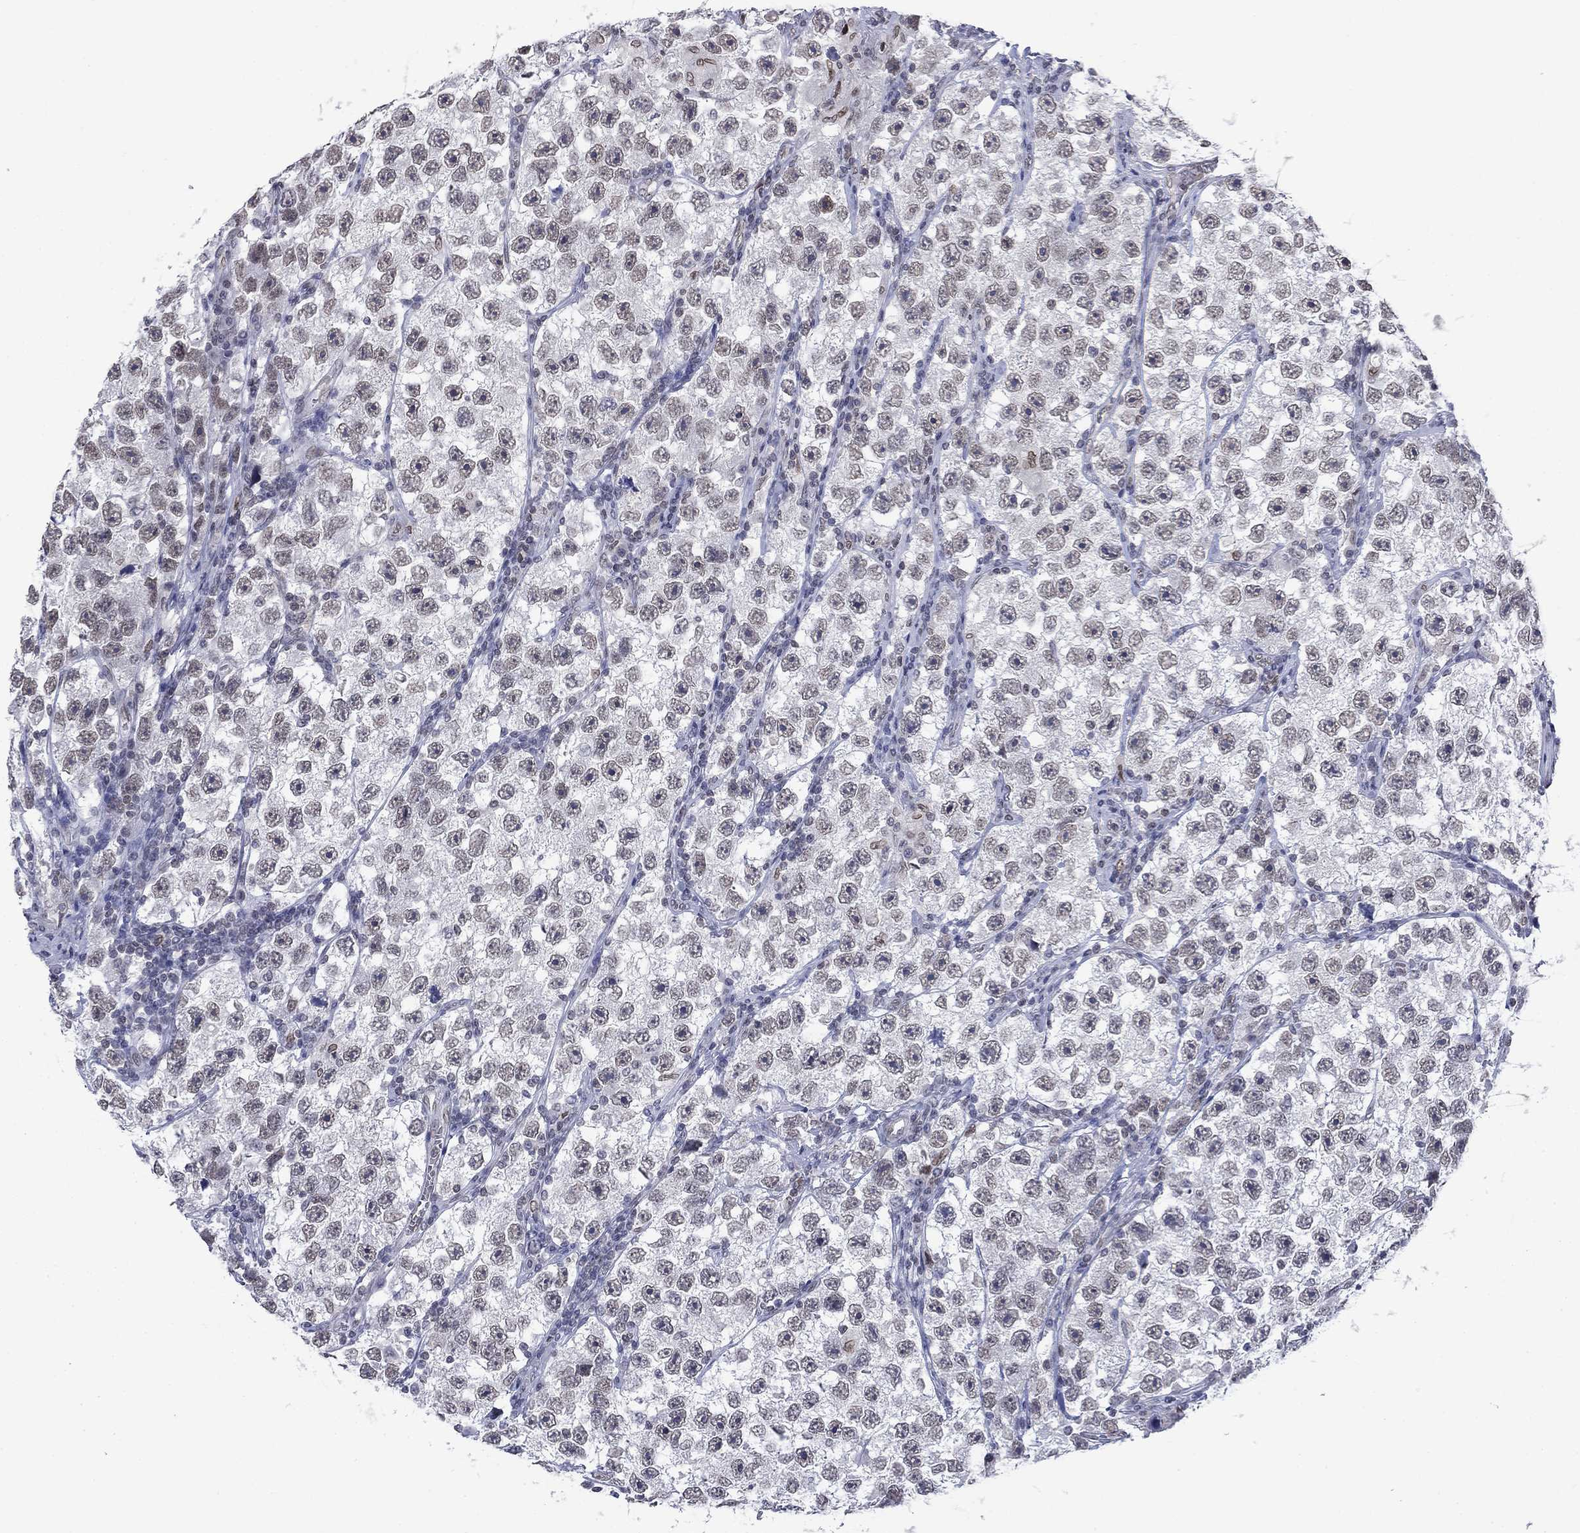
{"staining": {"intensity": "weak", "quantity": "25%-75%", "location": "nuclear"}, "tissue": "testis cancer", "cell_type": "Tumor cells", "image_type": "cancer", "snomed": [{"axis": "morphology", "description": "Seminoma, NOS"}, {"axis": "topography", "description": "Testis"}], "caption": "High-magnification brightfield microscopy of testis seminoma stained with DAB (brown) and counterstained with hematoxylin (blue). tumor cells exhibit weak nuclear expression is present in approximately25%-75% of cells. The staining was performed using DAB (3,3'-diaminobenzidine) to visualize the protein expression in brown, while the nuclei were stained in blue with hematoxylin (Magnification: 20x).", "gene": "TOR1AIP1", "patient": {"sex": "male", "age": 26}}